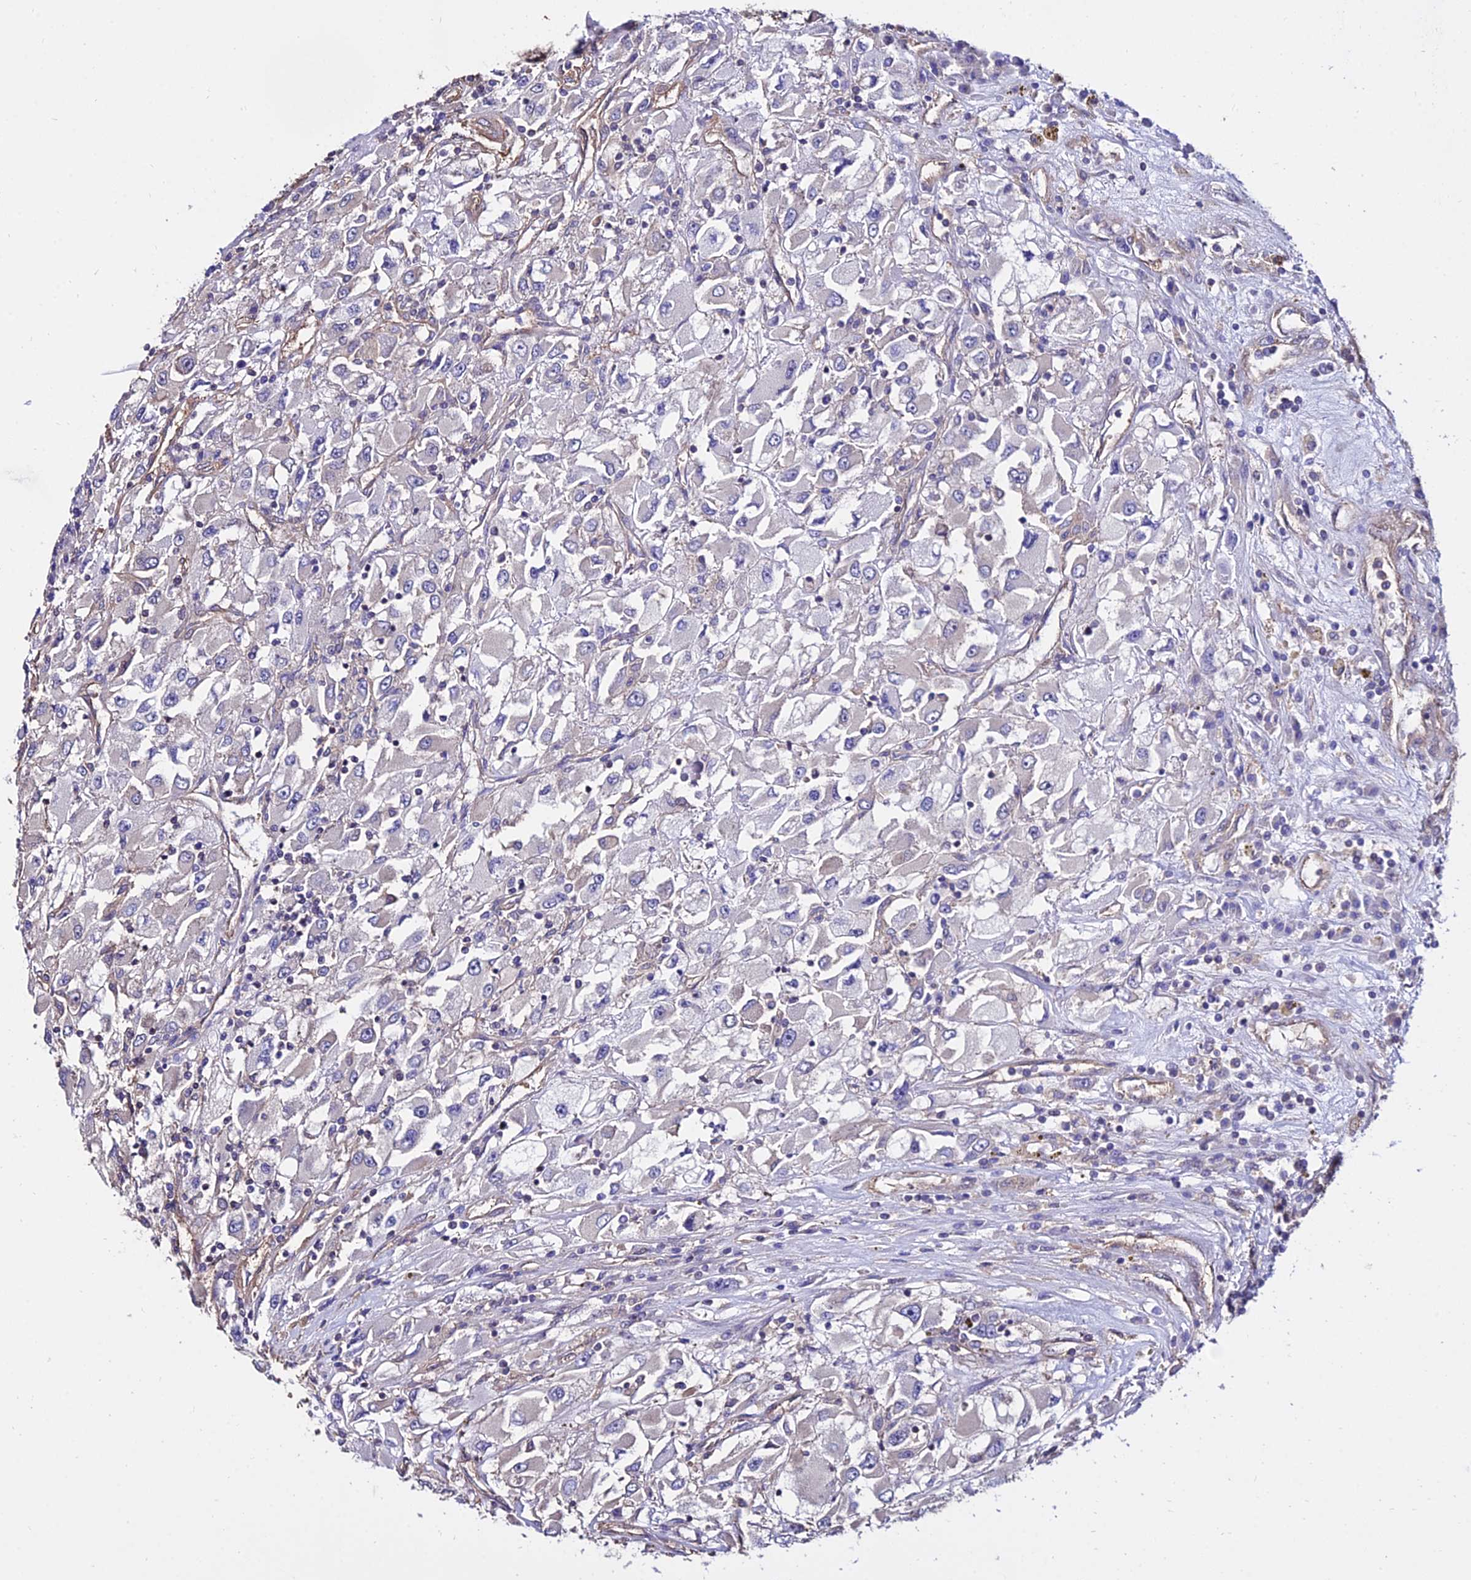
{"staining": {"intensity": "negative", "quantity": "none", "location": "none"}, "tissue": "renal cancer", "cell_type": "Tumor cells", "image_type": "cancer", "snomed": [{"axis": "morphology", "description": "Adenocarcinoma, NOS"}, {"axis": "topography", "description": "Kidney"}], "caption": "High power microscopy image of an immunohistochemistry (IHC) photomicrograph of renal adenocarcinoma, revealing no significant staining in tumor cells.", "gene": "CALM2", "patient": {"sex": "female", "age": 52}}